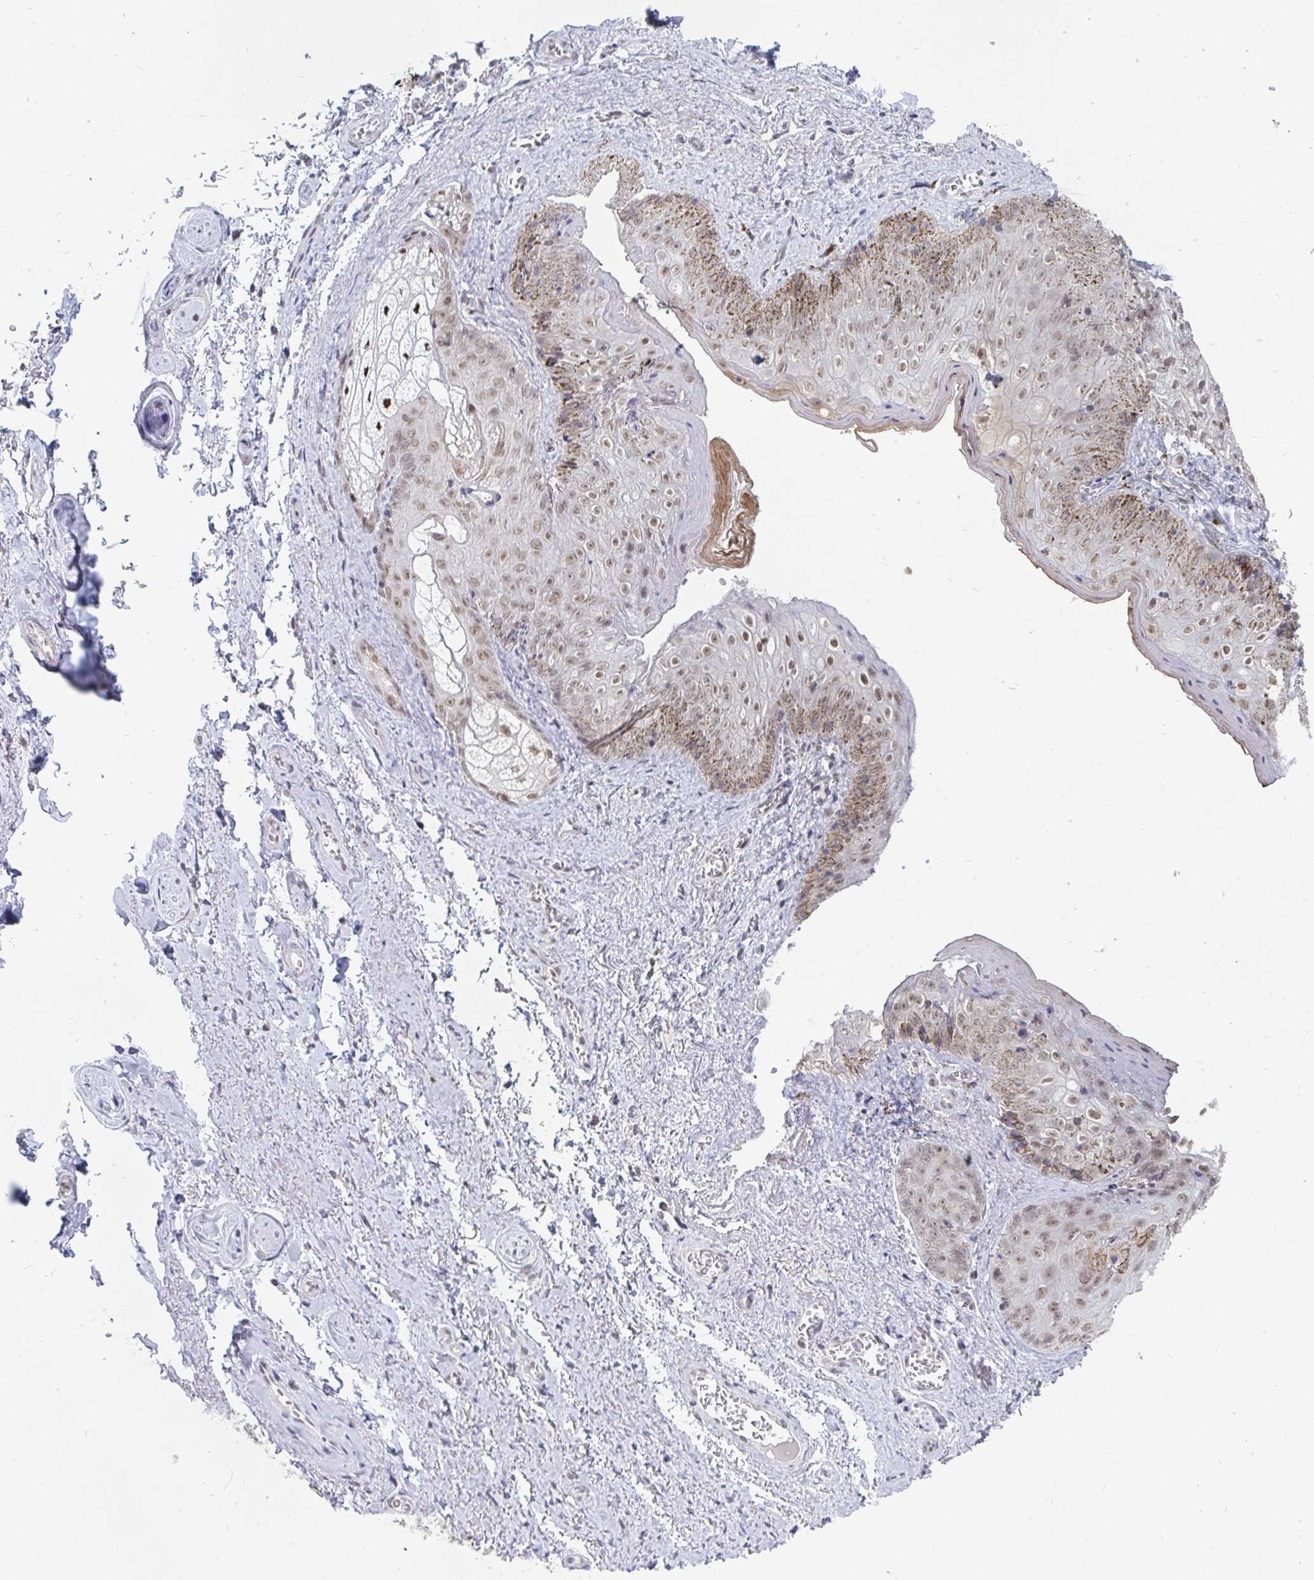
{"staining": {"intensity": "weak", "quantity": ">75%", "location": "nuclear"}, "tissue": "vagina", "cell_type": "Squamous epithelial cells", "image_type": "normal", "snomed": [{"axis": "morphology", "description": "Normal tissue, NOS"}, {"axis": "topography", "description": "Vulva"}, {"axis": "topography", "description": "Vagina"}, {"axis": "topography", "description": "Peripheral nerve tissue"}], "caption": "Immunohistochemical staining of unremarkable human vagina shows low levels of weak nuclear staining in approximately >75% of squamous epithelial cells.", "gene": "TRIP12", "patient": {"sex": "female", "age": 66}}